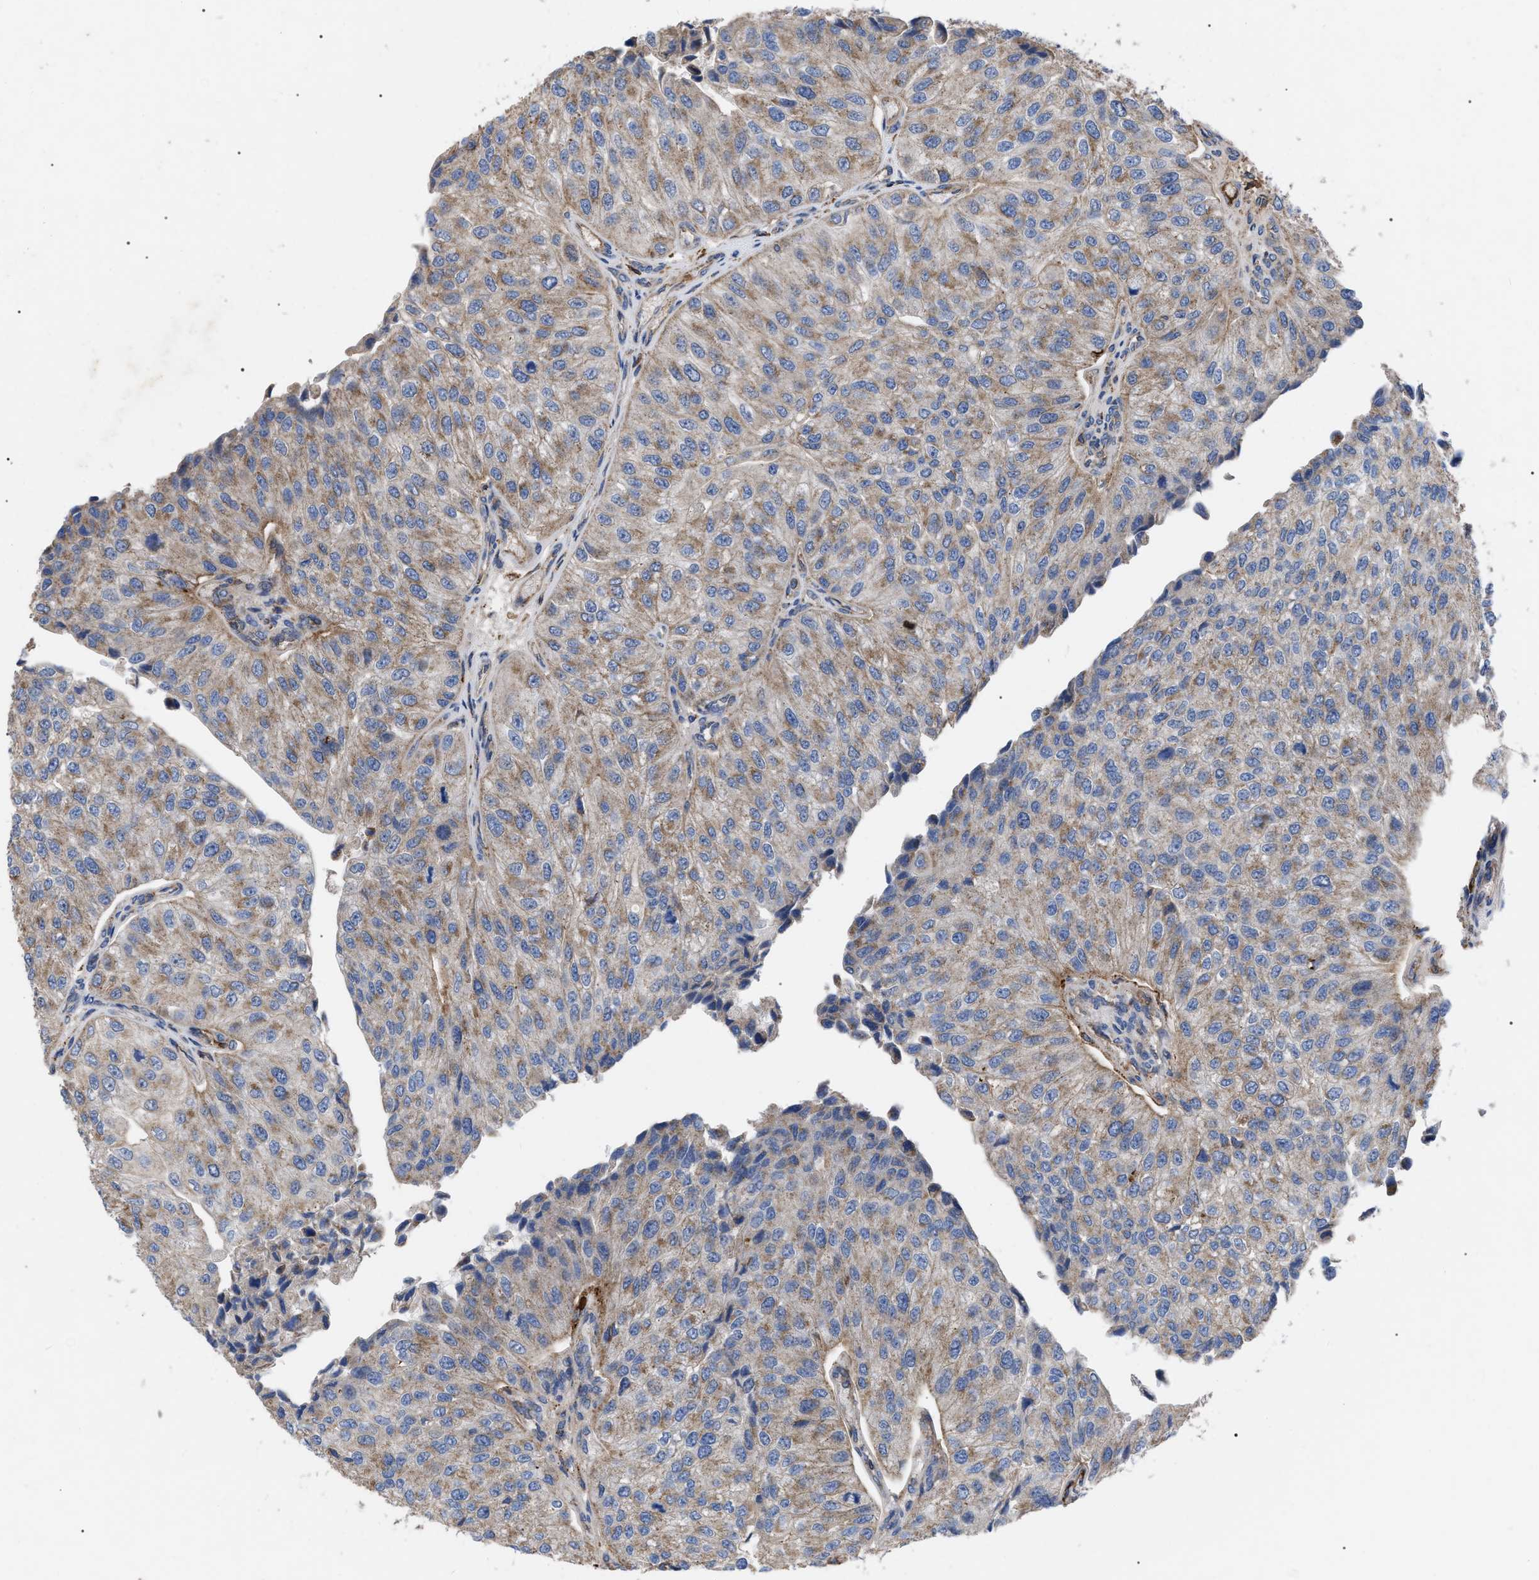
{"staining": {"intensity": "weak", "quantity": ">75%", "location": "cytoplasmic/membranous"}, "tissue": "urothelial cancer", "cell_type": "Tumor cells", "image_type": "cancer", "snomed": [{"axis": "morphology", "description": "Urothelial carcinoma, High grade"}, {"axis": "topography", "description": "Kidney"}, {"axis": "topography", "description": "Urinary bladder"}], "caption": "Protein expression analysis of human urothelial carcinoma (high-grade) reveals weak cytoplasmic/membranous positivity in about >75% of tumor cells. The staining was performed using DAB (3,3'-diaminobenzidine), with brown indicating positive protein expression. Nuclei are stained blue with hematoxylin.", "gene": "FAM171A2", "patient": {"sex": "male", "age": 77}}